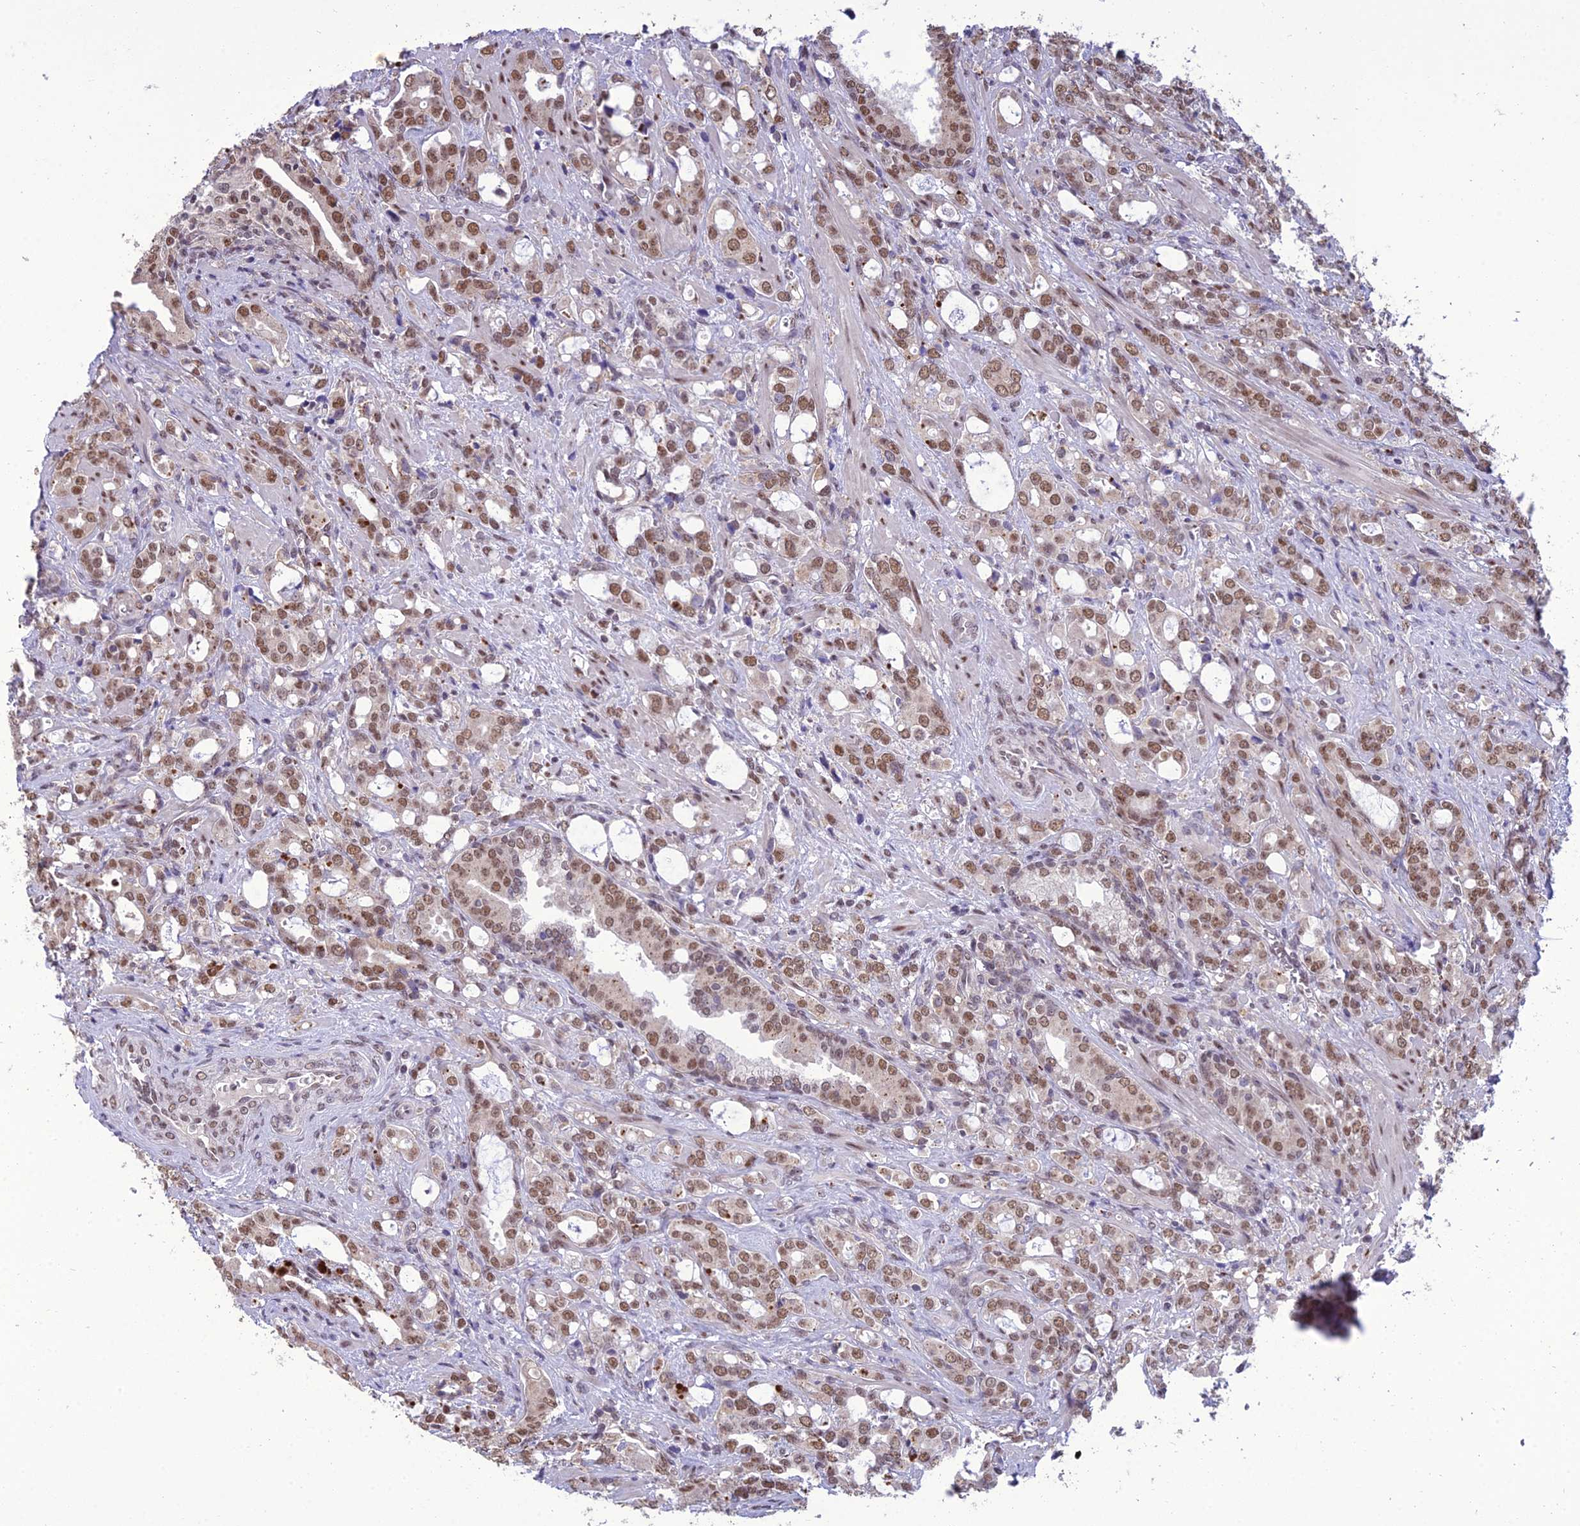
{"staining": {"intensity": "moderate", "quantity": ">75%", "location": "nuclear"}, "tissue": "prostate cancer", "cell_type": "Tumor cells", "image_type": "cancer", "snomed": [{"axis": "morphology", "description": "Adenocarcinoma, High grade"}, {"axis": "topography", "description": "Prostate"}], "caption": "An image of prostate adenocarcinoma (high-grade) stained for a protein shows moderate nuclear brown staining in tumor cells.", "gene": "RANBP3", "patient": {"sex": "male", "age": 72}}